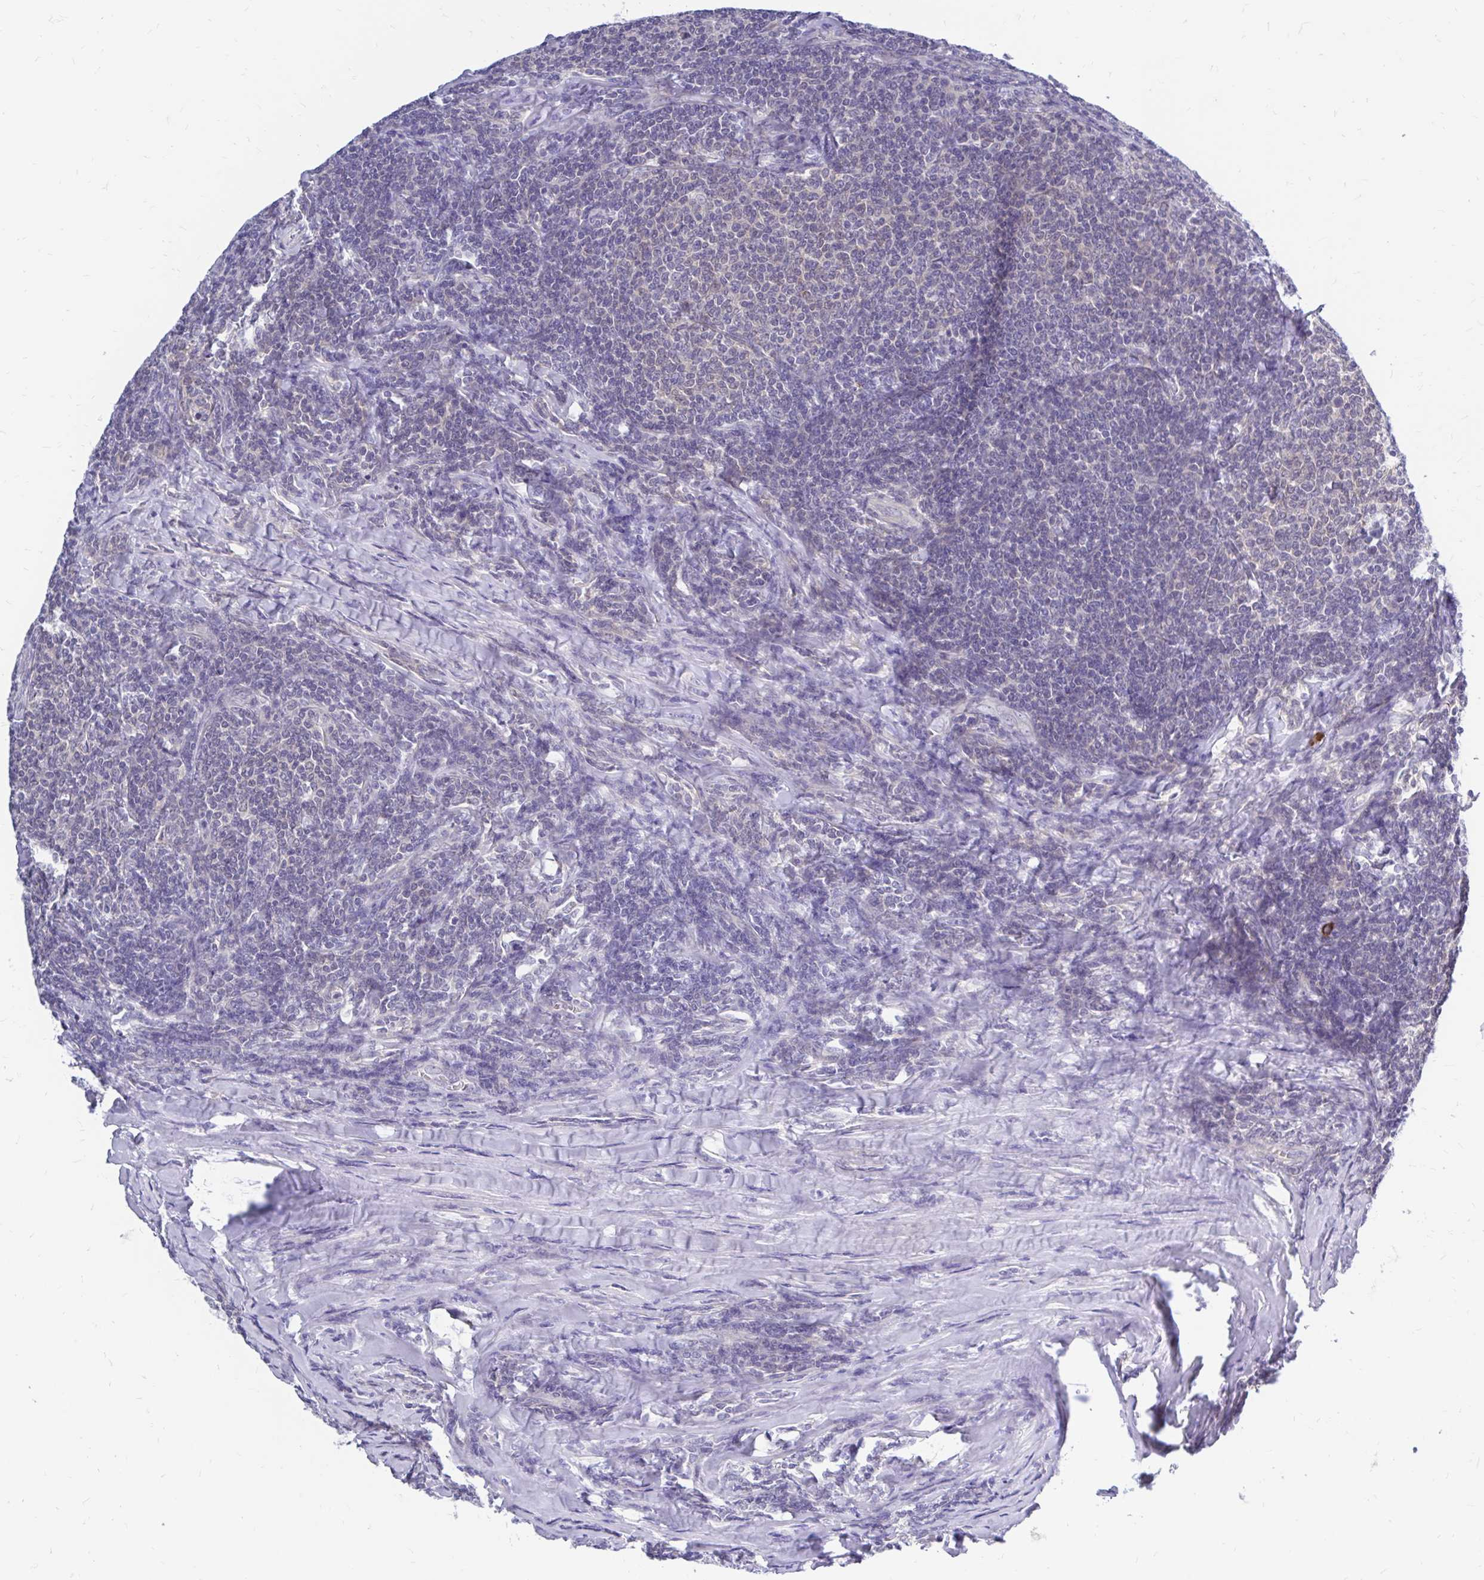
{"staining": {"intensity": "negative", "quantity": "none", "location": "none"}, "tissue": "lymphoma", "cell_type": "Tumor cells", "image_type": "cancer", "snomed": [{"axis": "morphology", "description": "Malignant lymphoma, non-Hodgkin's type, Low grade"}, {"axis": "topography", "description": "Lymph node"}], "caption": "Lymphoma was stained to show a protein in brown. There is no significant expression in tumor cells.", "gene": "MAP1LC3A", "patient": {"sex": "male", "age": 52}}